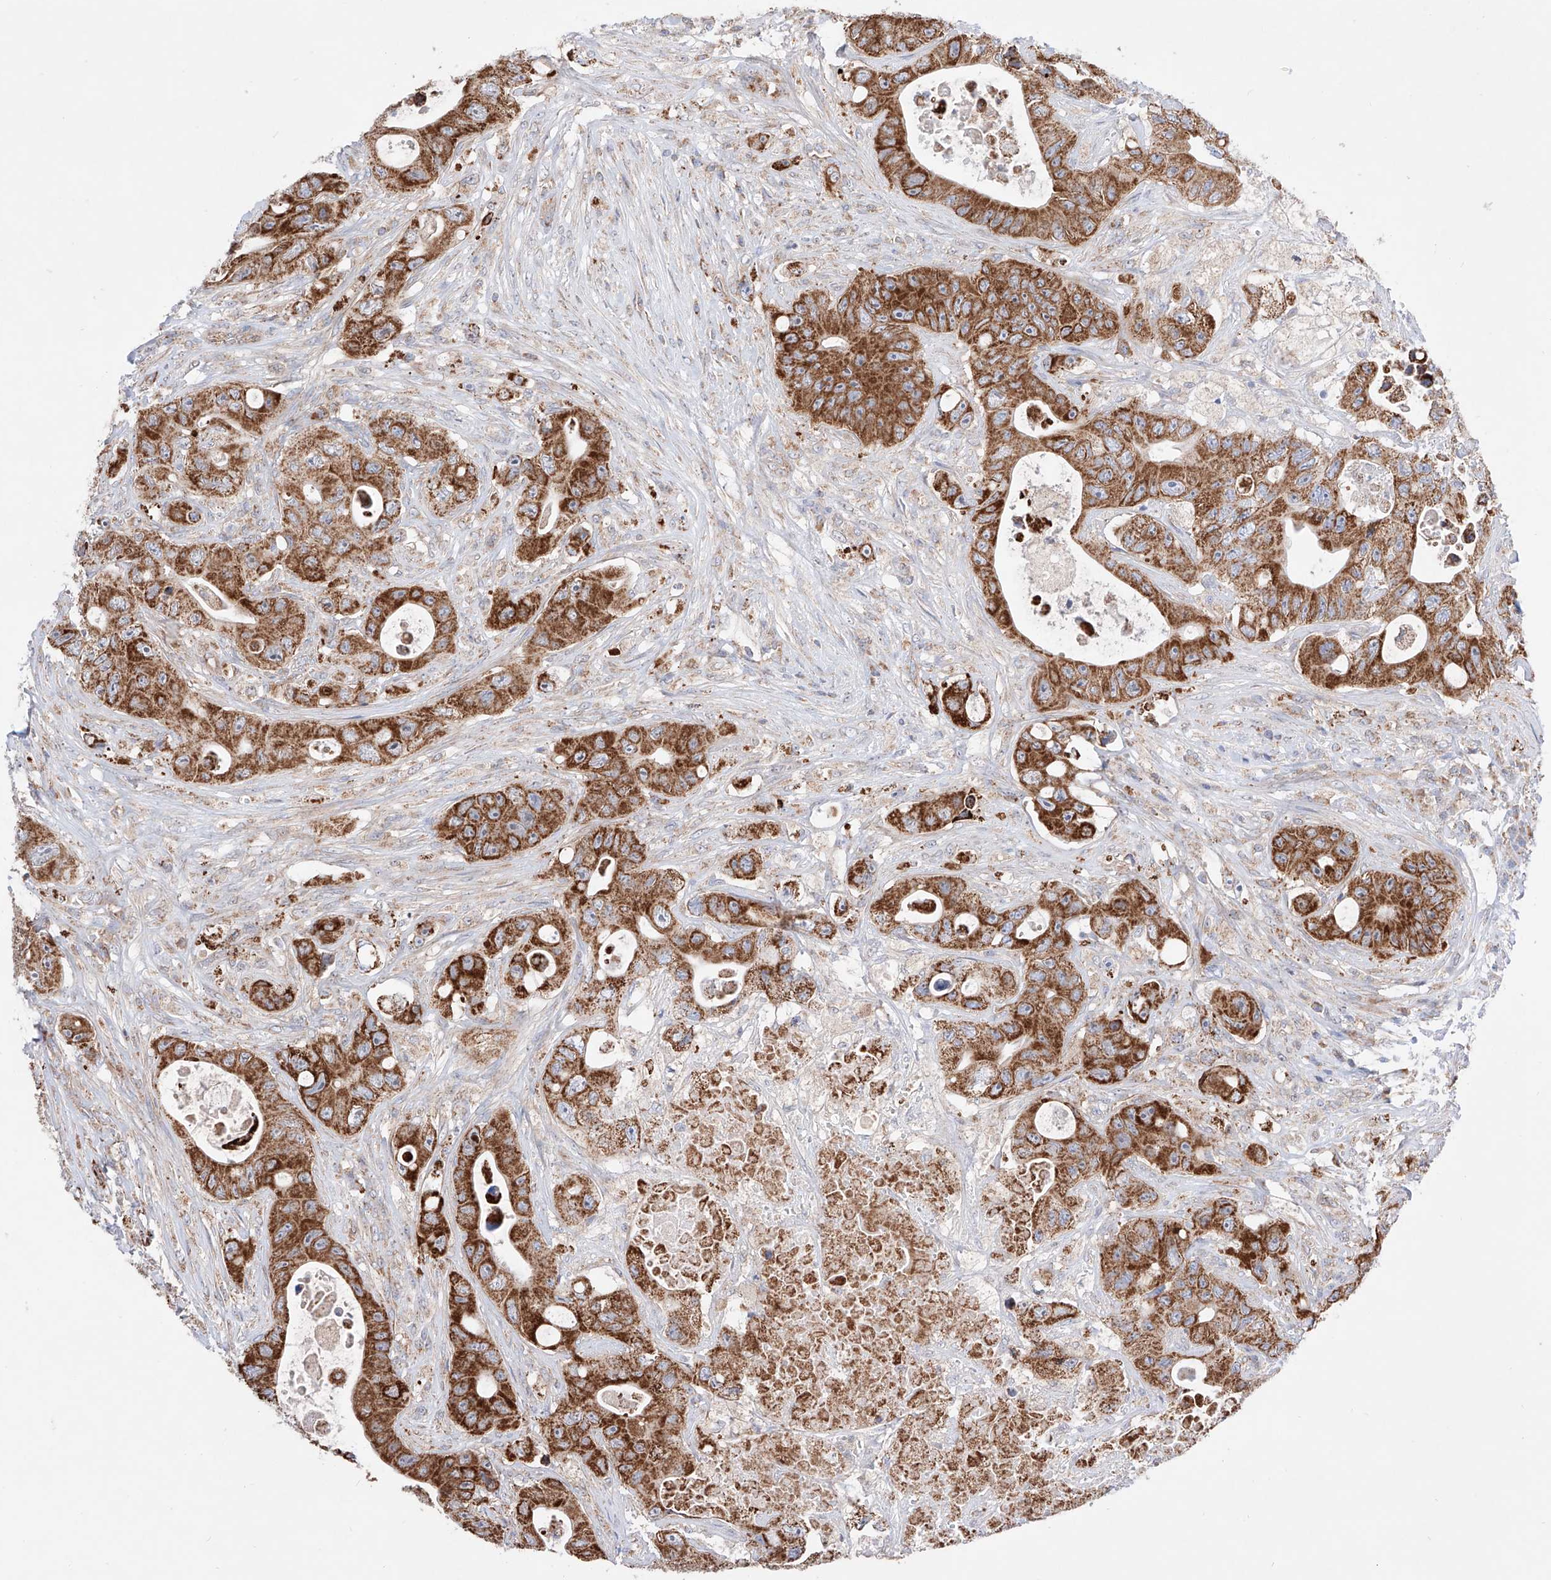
{"staining": {"intensity": "strong", "quantity": ">75%", "location": "cytoplasmic/membranous"}, "tissue": "colorectal cancer", "cell_type": "Tumor cells", "image_type": "cancer", "snomed": [{"axis": "morphology", "description": "Adenocarcinoma, NOS"}, {"axis": "topography", "description": "Colon"}], "caption": "Immunohistochemical staining of human adenocarcinoma (colorectal) exhibits high levels of strong cytoplasmic/membranous expression in about >75% of tumor cells.", "gene": "KTI12", "patient": {"sex": "female", "age": 46}}